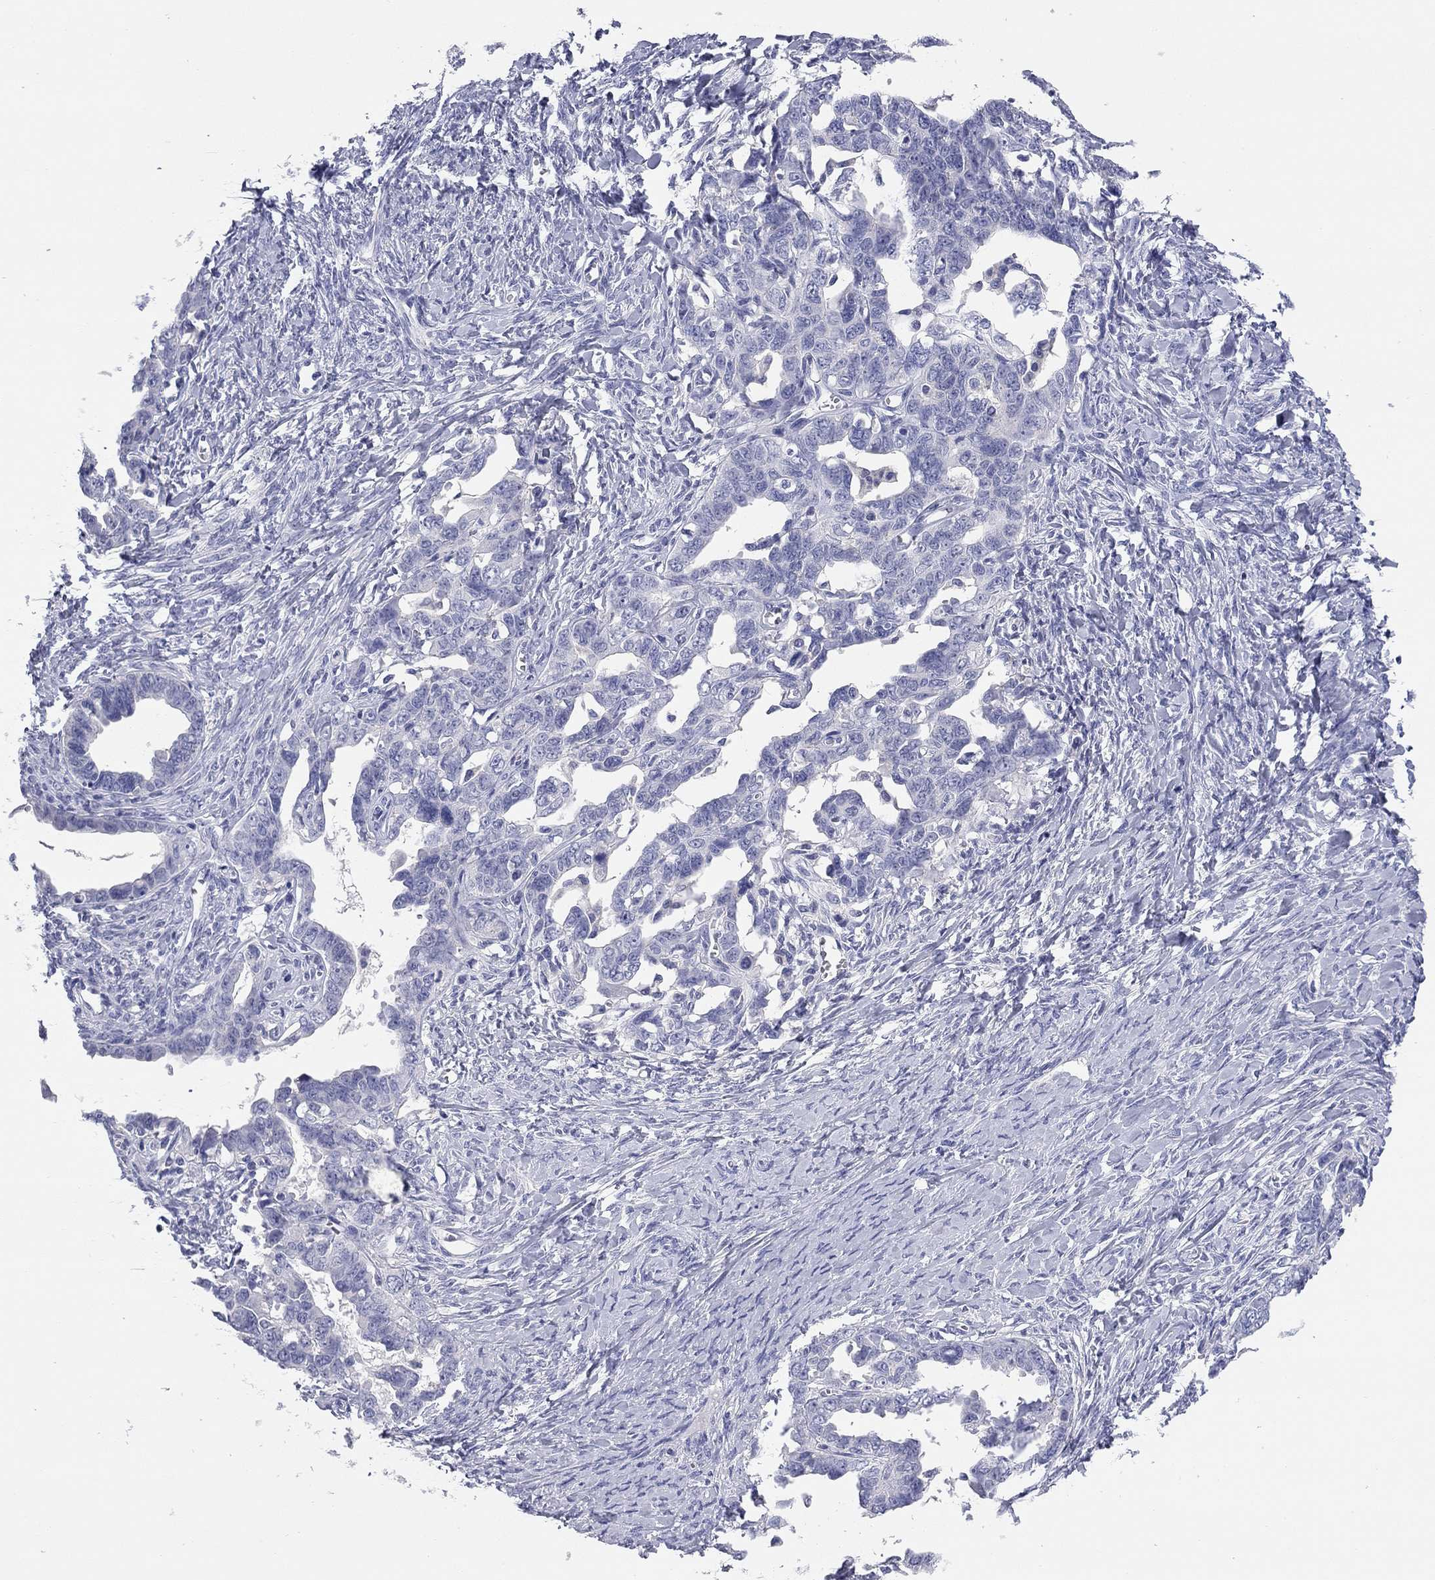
{"staining": {"intensity": "negative", "quantity": "none", "location": "none"}, "tissue": "ovarian cancer", "cell_type": "Tumor cells", "image_type": "cancer", "snomed": [{"axis": "morphology", "description": "Cystadenocarcinoma, serous, NOS"}, {"axis": "topography", "description": "Ovary"}], "caption": "Immunohistochemical staining of ovarian cancer displays no significant staining in tumor cells. (DAB (3,3'-diaminobenzidine) immunohistochemistry, high magnification).", "gene": "TMEM221", "patient": {"sex": "female", "age": 69}}